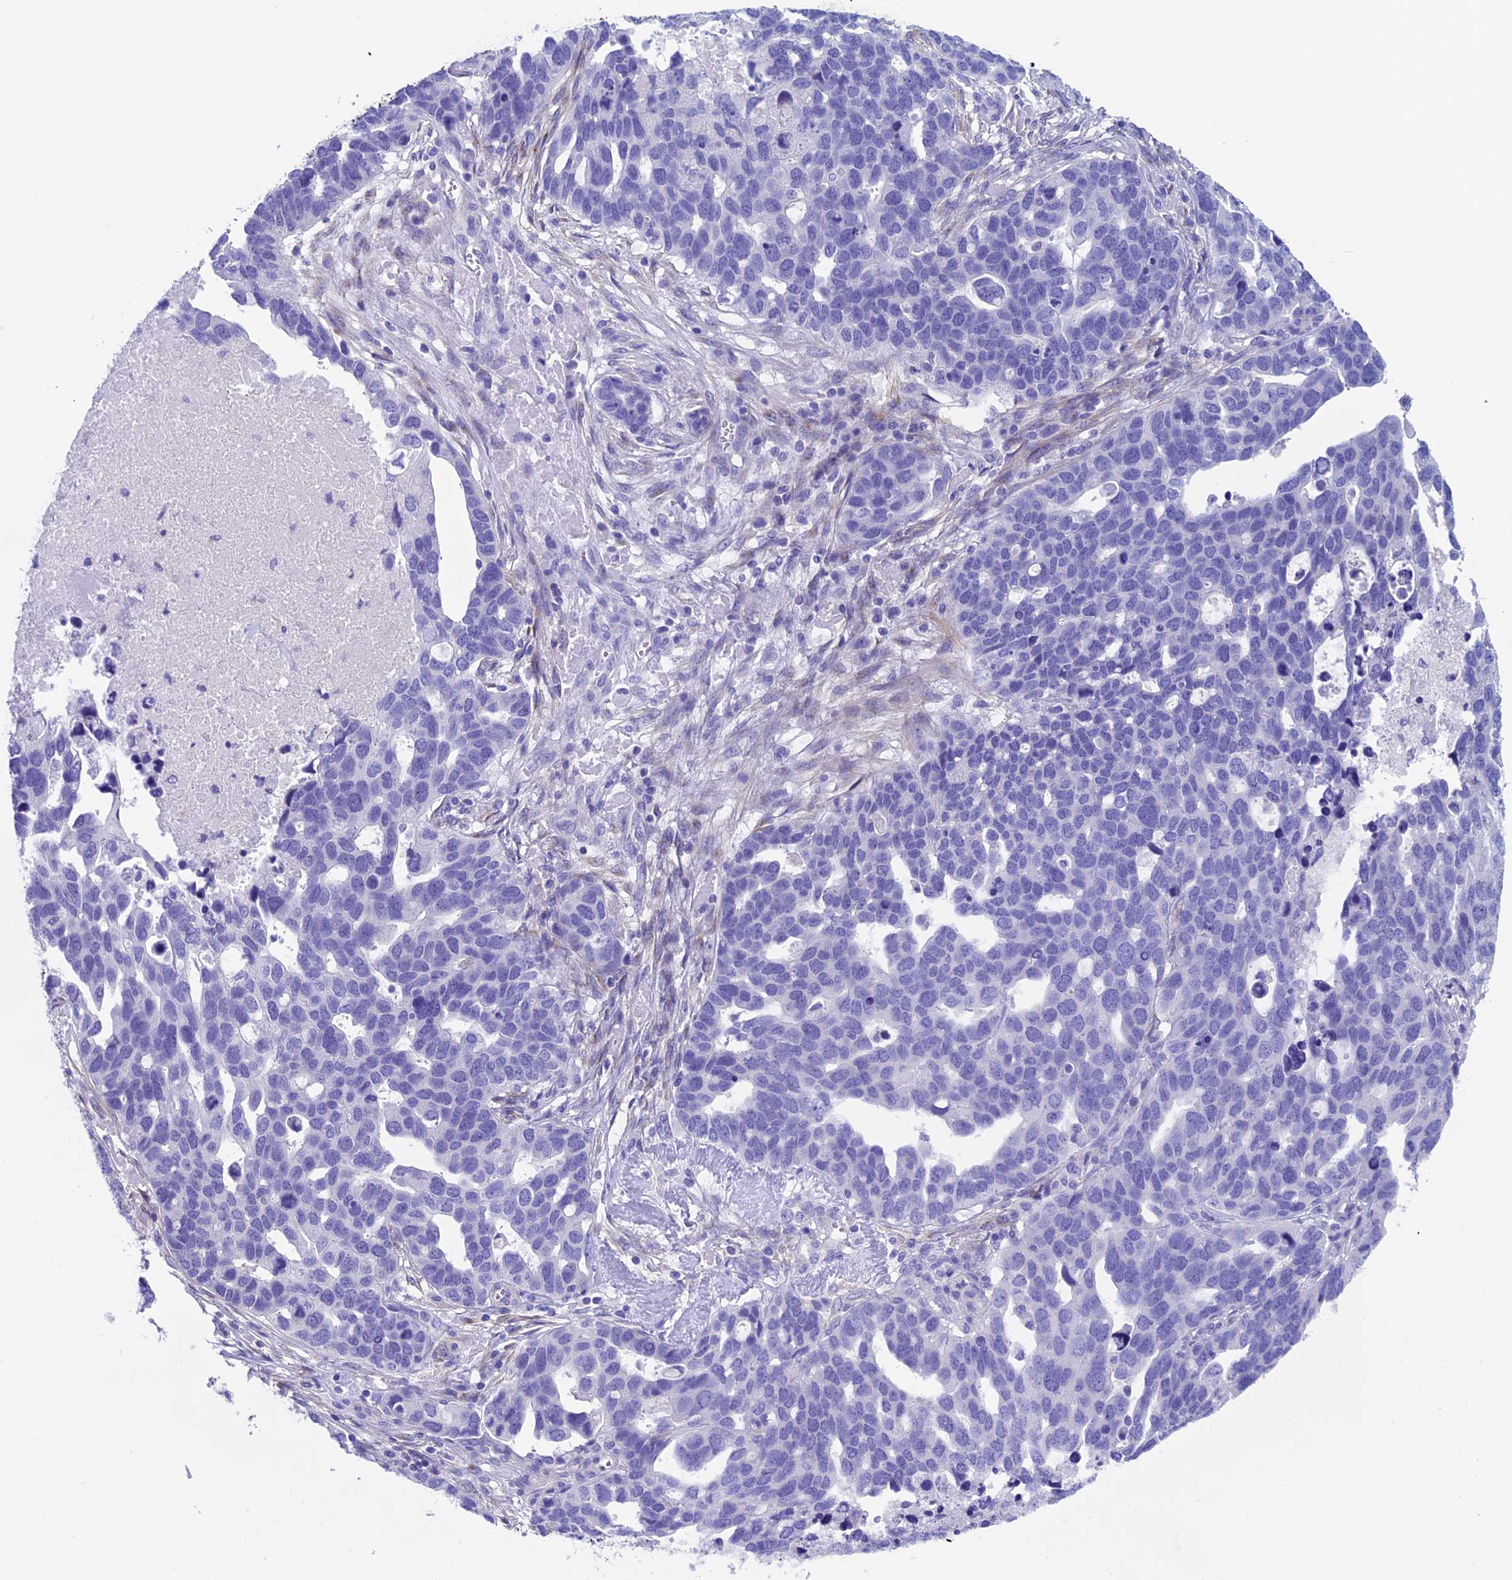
{"staining": {"intensity": "negative", "quantity": "none", "location": "none"}, "tissue": "ovarian cancer", "cell_type": "Tumor cells", "image_type": "cancer", "snomed": [{"axis": "morphology", "description": "Cystadenocarcinoma, serous, NOS"}, {"axis": "topography", "description": "Ovary"}], "caption": "This image is of serous cystadenocarcinoma (ovarian) stained with immunohistochemistry (IHC) to label a protein in brown with the nuclei are counter-stained blue. There is no positivity in tumor cells.", "gene": "ADH7", "patient": {"sex": "female", "age": 54}}